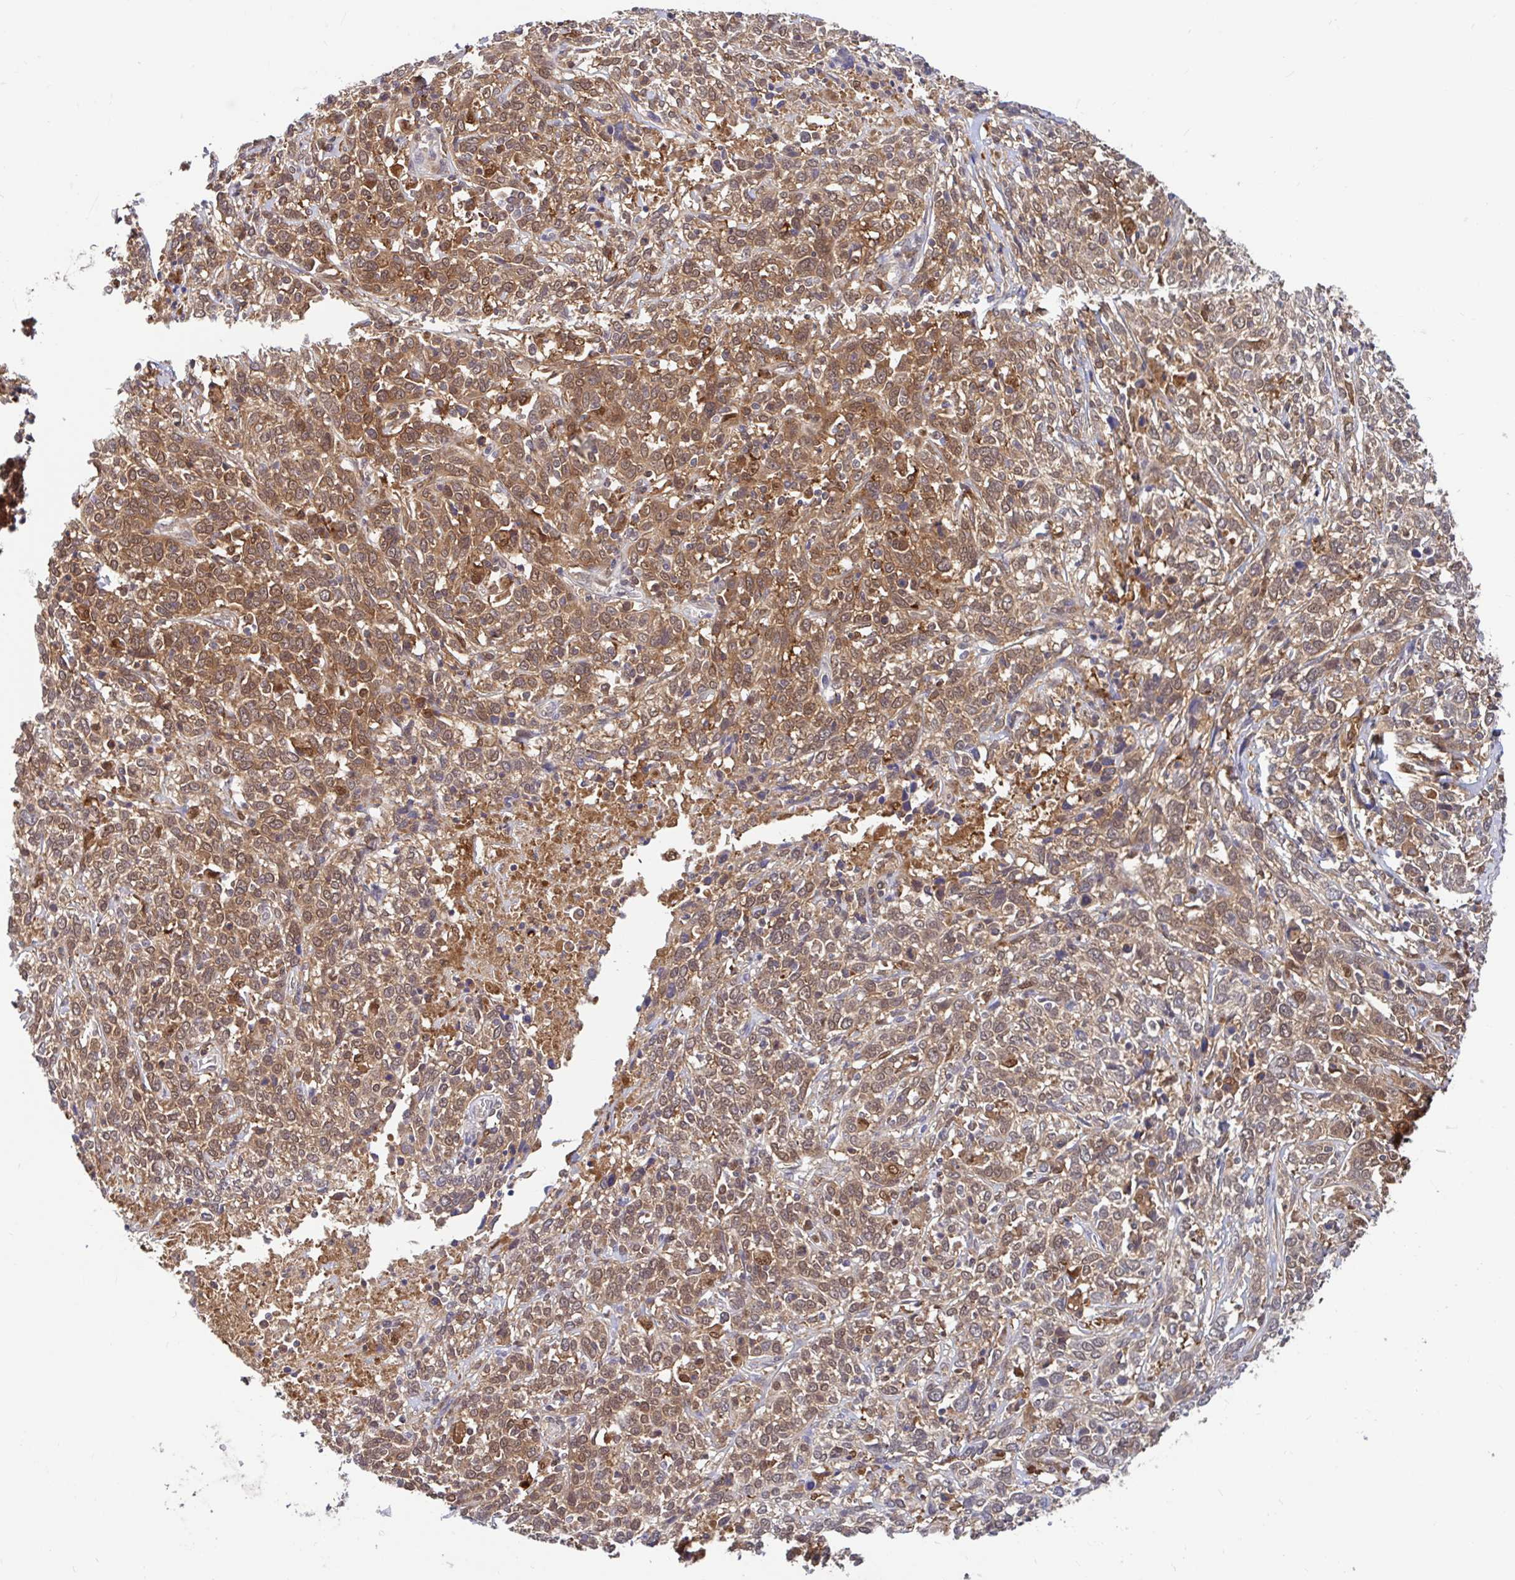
{"staining": {"intensity": "moderate", "quantity": ">75%", "location": "cytoplasmic/membranous,nuclear"}, "tissue": "cervical cancer", "cell_type": "Tumor cells", "image_type": "cancer", "snomed": [{"axis": "morphology", "description": "Squamous cell carcinoma, NOS"}, {"axis": "topography", "description": "Cervix"}], "caption": "High-magnification brightfield microscopy of cervical squamous cell carcinoma stained with DAB (3,3'-diaminobenzidine) (brown) and counterstained with hematoxylin (blue). tumor cells exhibit moderate cytoplasmic/membranous and nuclear positivity is appreciated in about>75% of cells.", "gene": "BLVRA", "patient": {"sex": "female", "age": 46}}